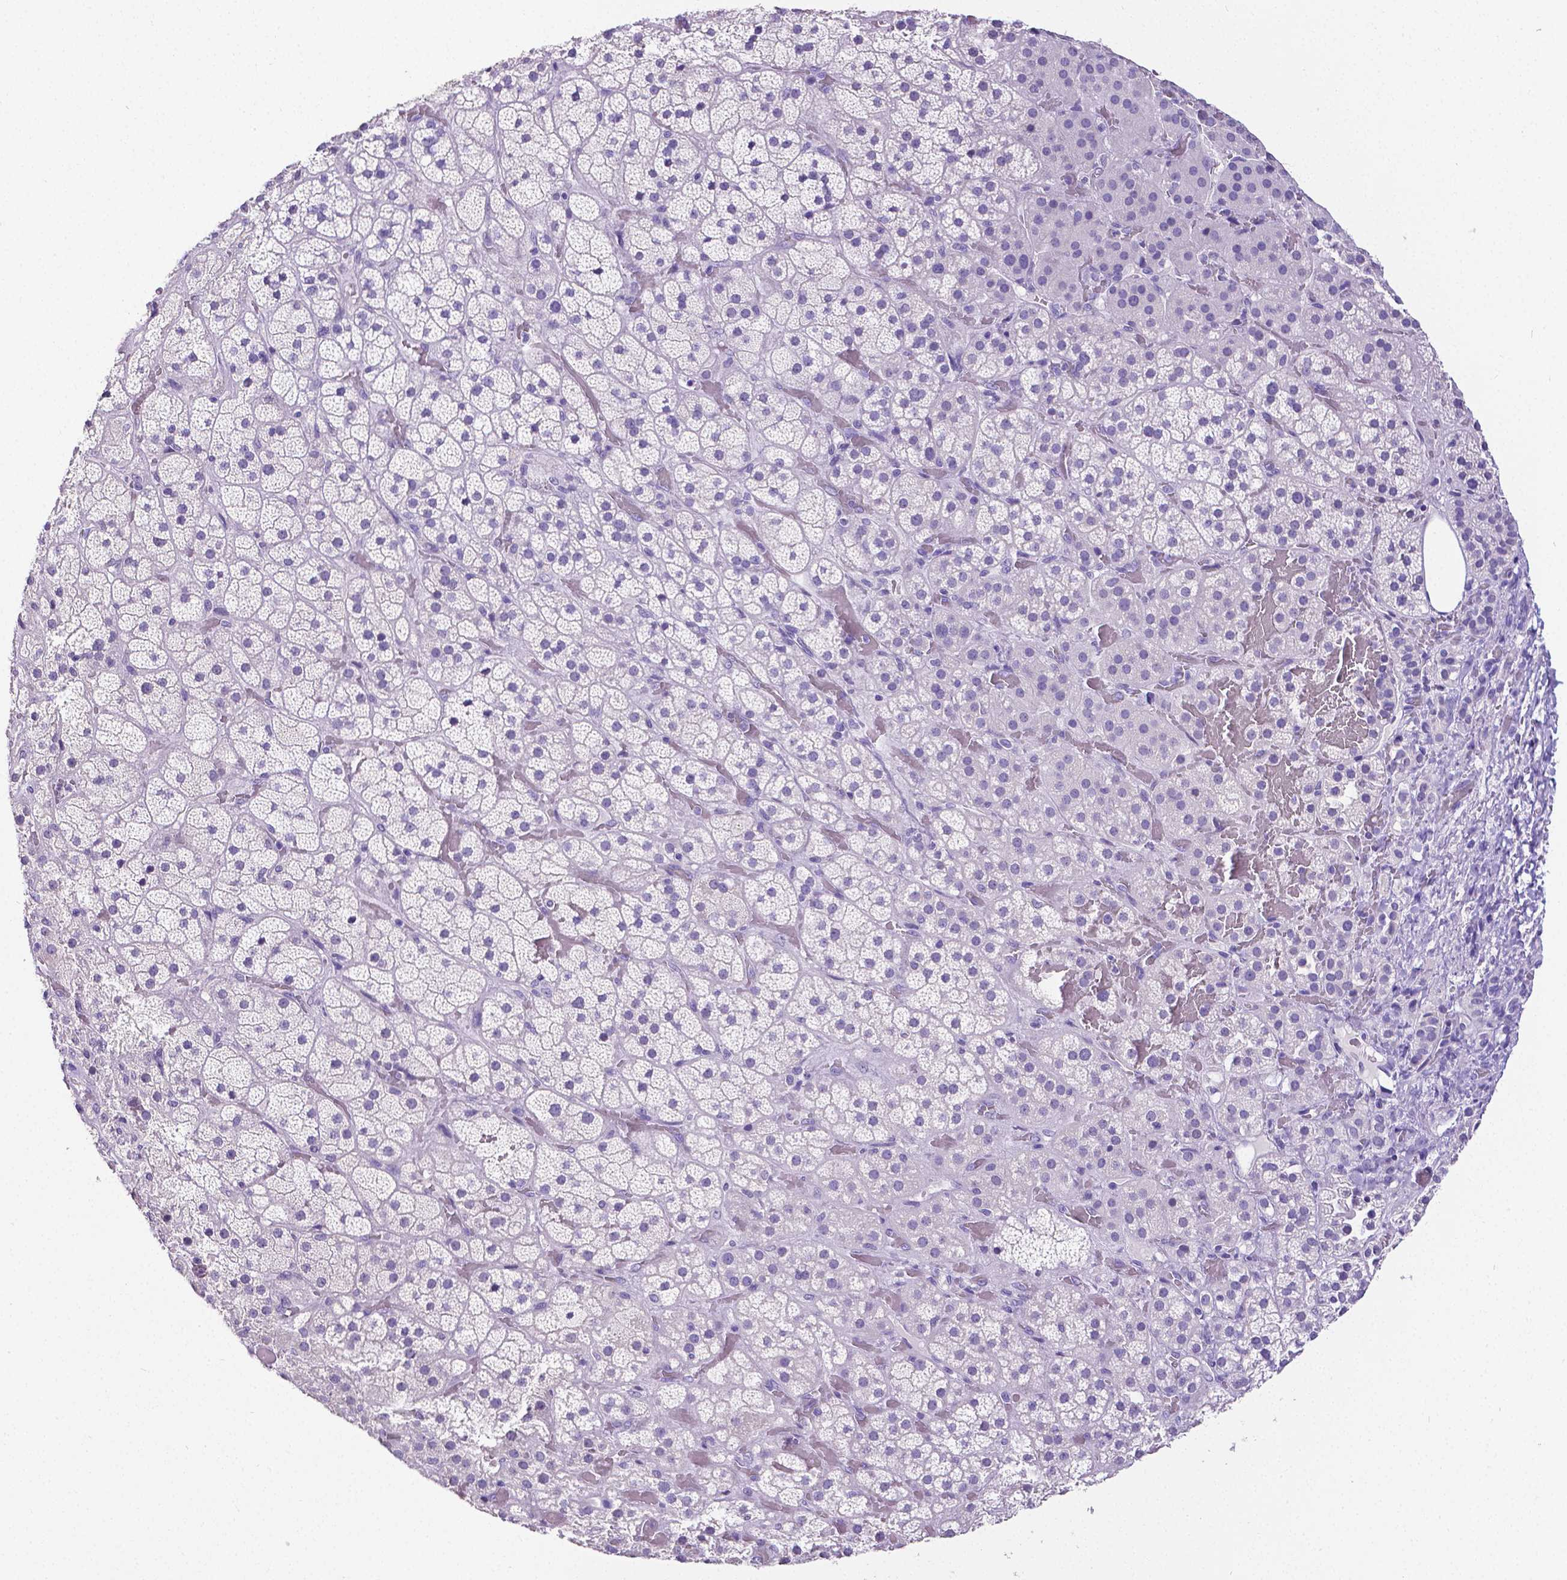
{"staining": {"intensity": "negative", "quantity": "none", "location": "none"}, "tissue": "adrenal gland", "cell_type": "Glandular cells", "image_type": "normal", "snomed": [{"axis": "morphology", "description": "Normal tissue, NOS"}, {"axis": "topography", "description": "Adrenal gland"}], "caption": "Glandular cells show no significant staining in benign adrenal gland. (Brightfield microscopy of DAB immunohistochemistry at high magnification).", "gene": "SATB2", "patient": {"sex": "male", "age": 57}}